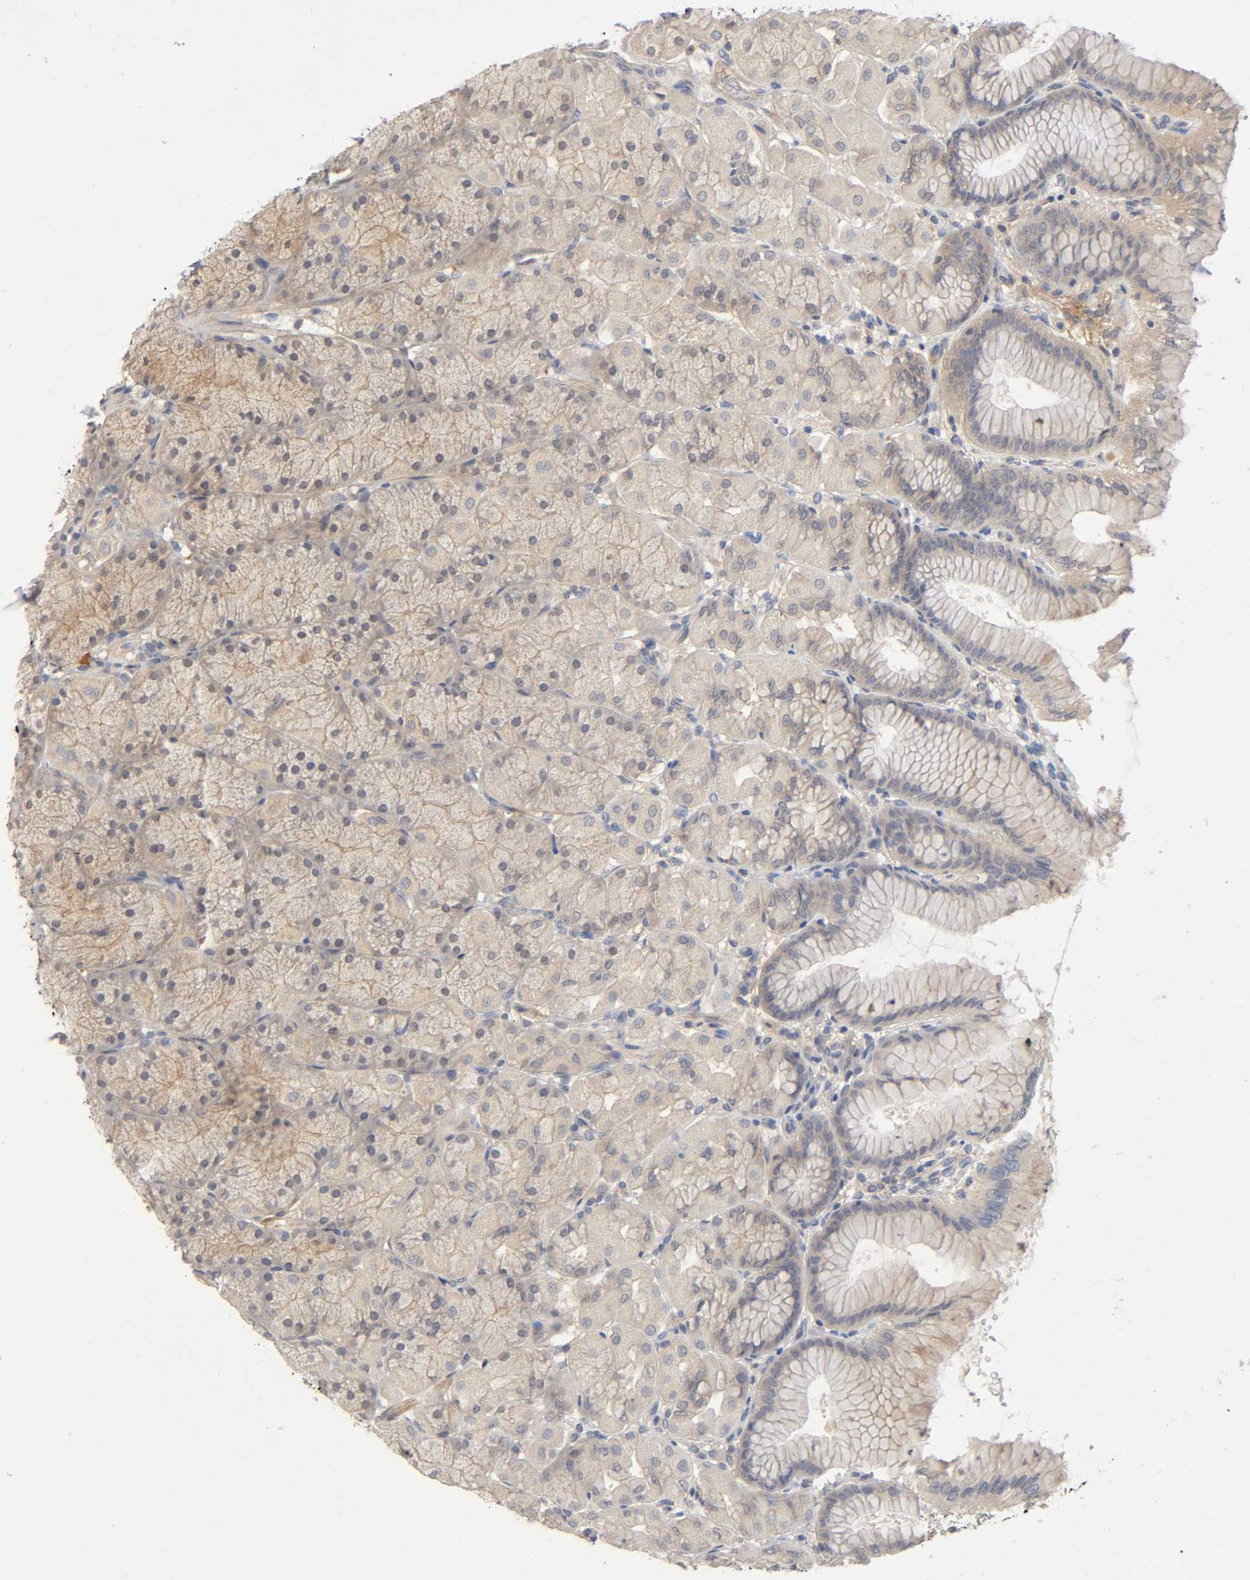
{"staining": {"intensity": "moderate", "quantity": ">75%", "location": "cytoplasmic/membranous"}, "tissue": "stomach", "cell_type": "Glandular cells", "image_type": "normal", "snomed": [{"axis": "morphology", "description": "Normal tissue, NOS"}, {"axis": "topography", "description": "Stomach, upper"}], "caption": "Immunohistochemical staining of normal stomach shows medium levels of moderate cytoplasmic/membranous positivity in about >75% of glandular cells.", "gene": "CPB2", "patient": {"sex": "female", "age": 56}}